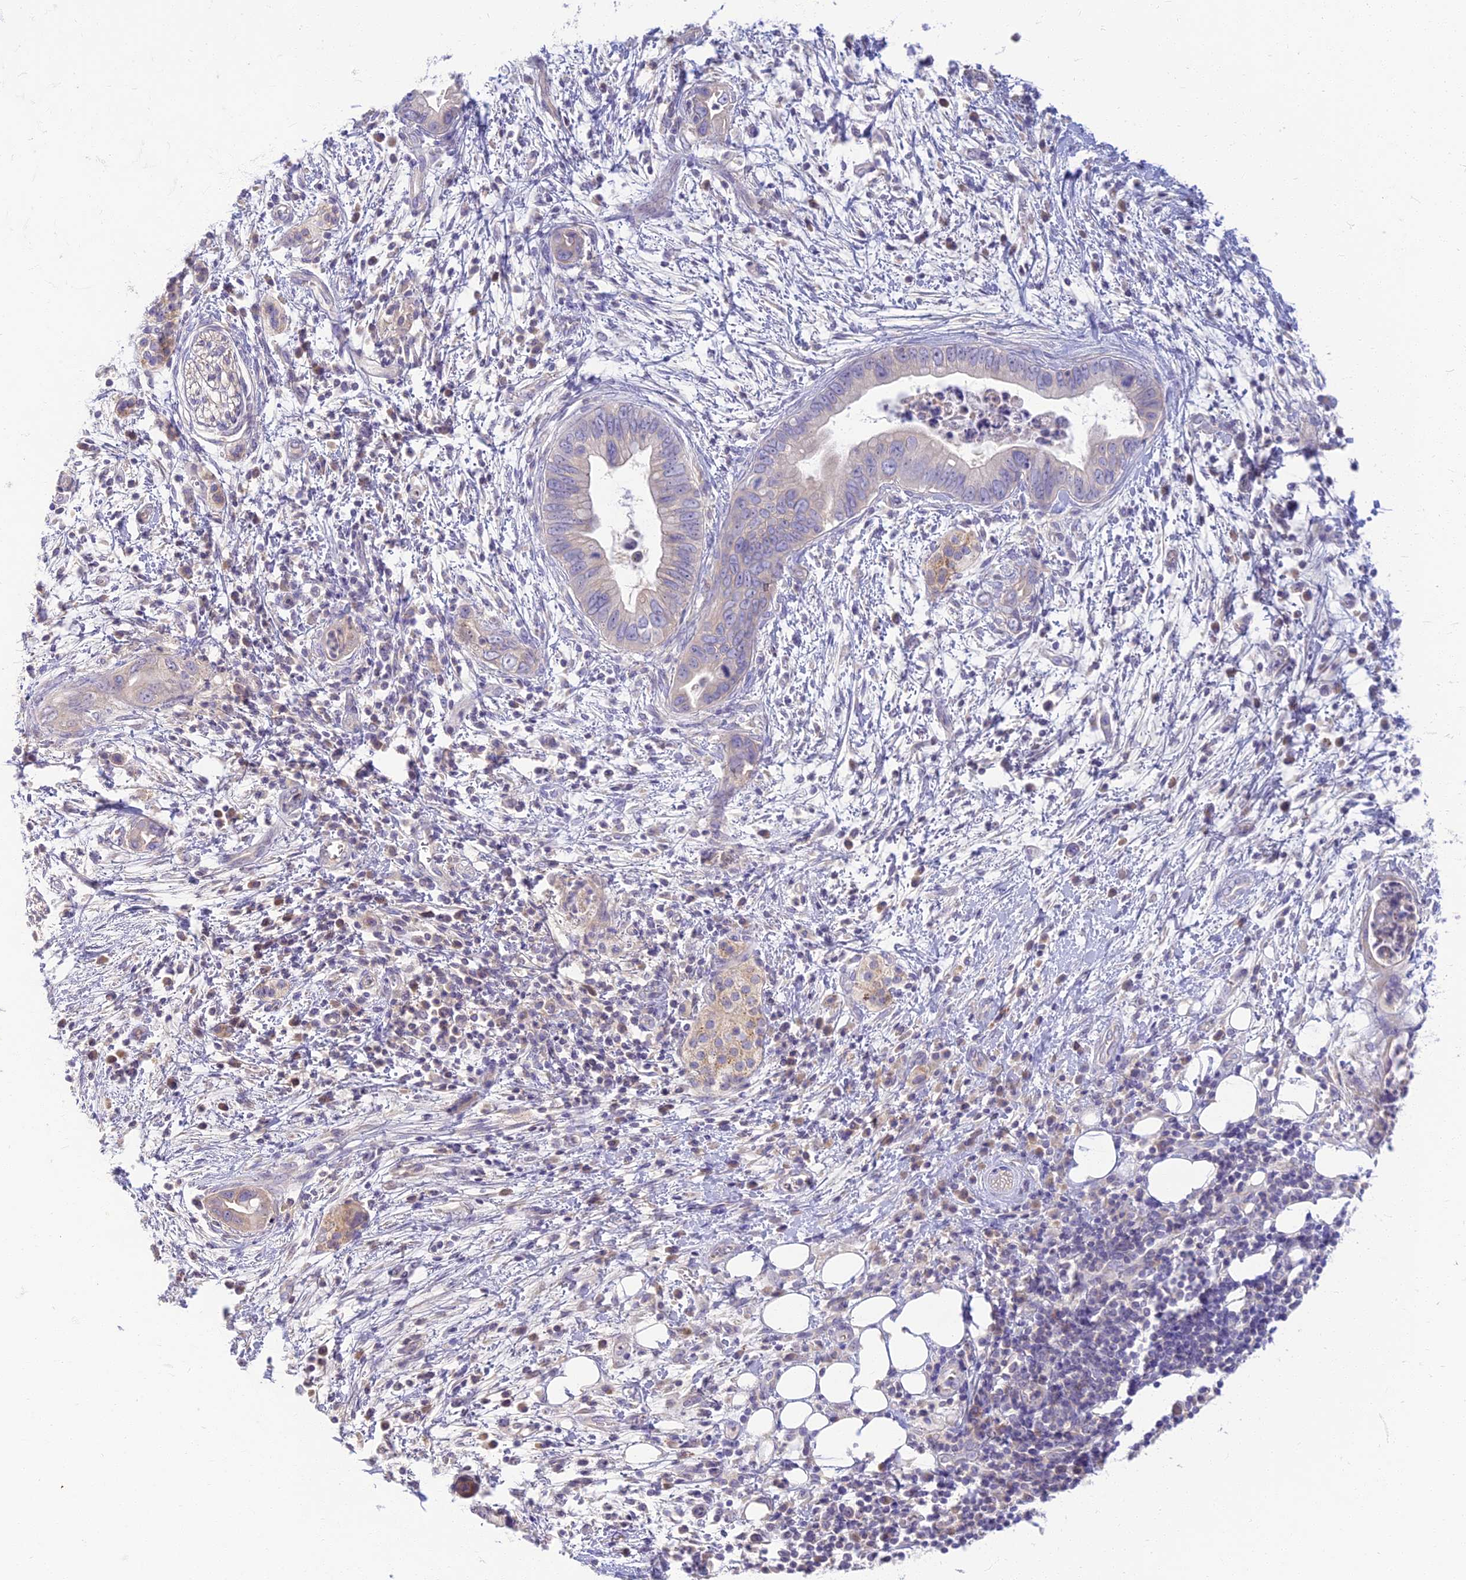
{"staining": {"intensity": "negative", "quantity": "none", "location": "none"}, "tissue": "pancreatic cancer", "cell_type": "Tumor cells", "image_type": "cancer", "snomed": [{"axis": "morphology", "description": "Adenocarcinoma, NOS"}, {"axis": "topography", "description": "Pancreas"}], "caption": "Human pancreatic cancer stained for a protein using IHC displays no positivity in tumor cells.", "gene": "CLIP4", "patient": {"sex": "male", "age": 75}}